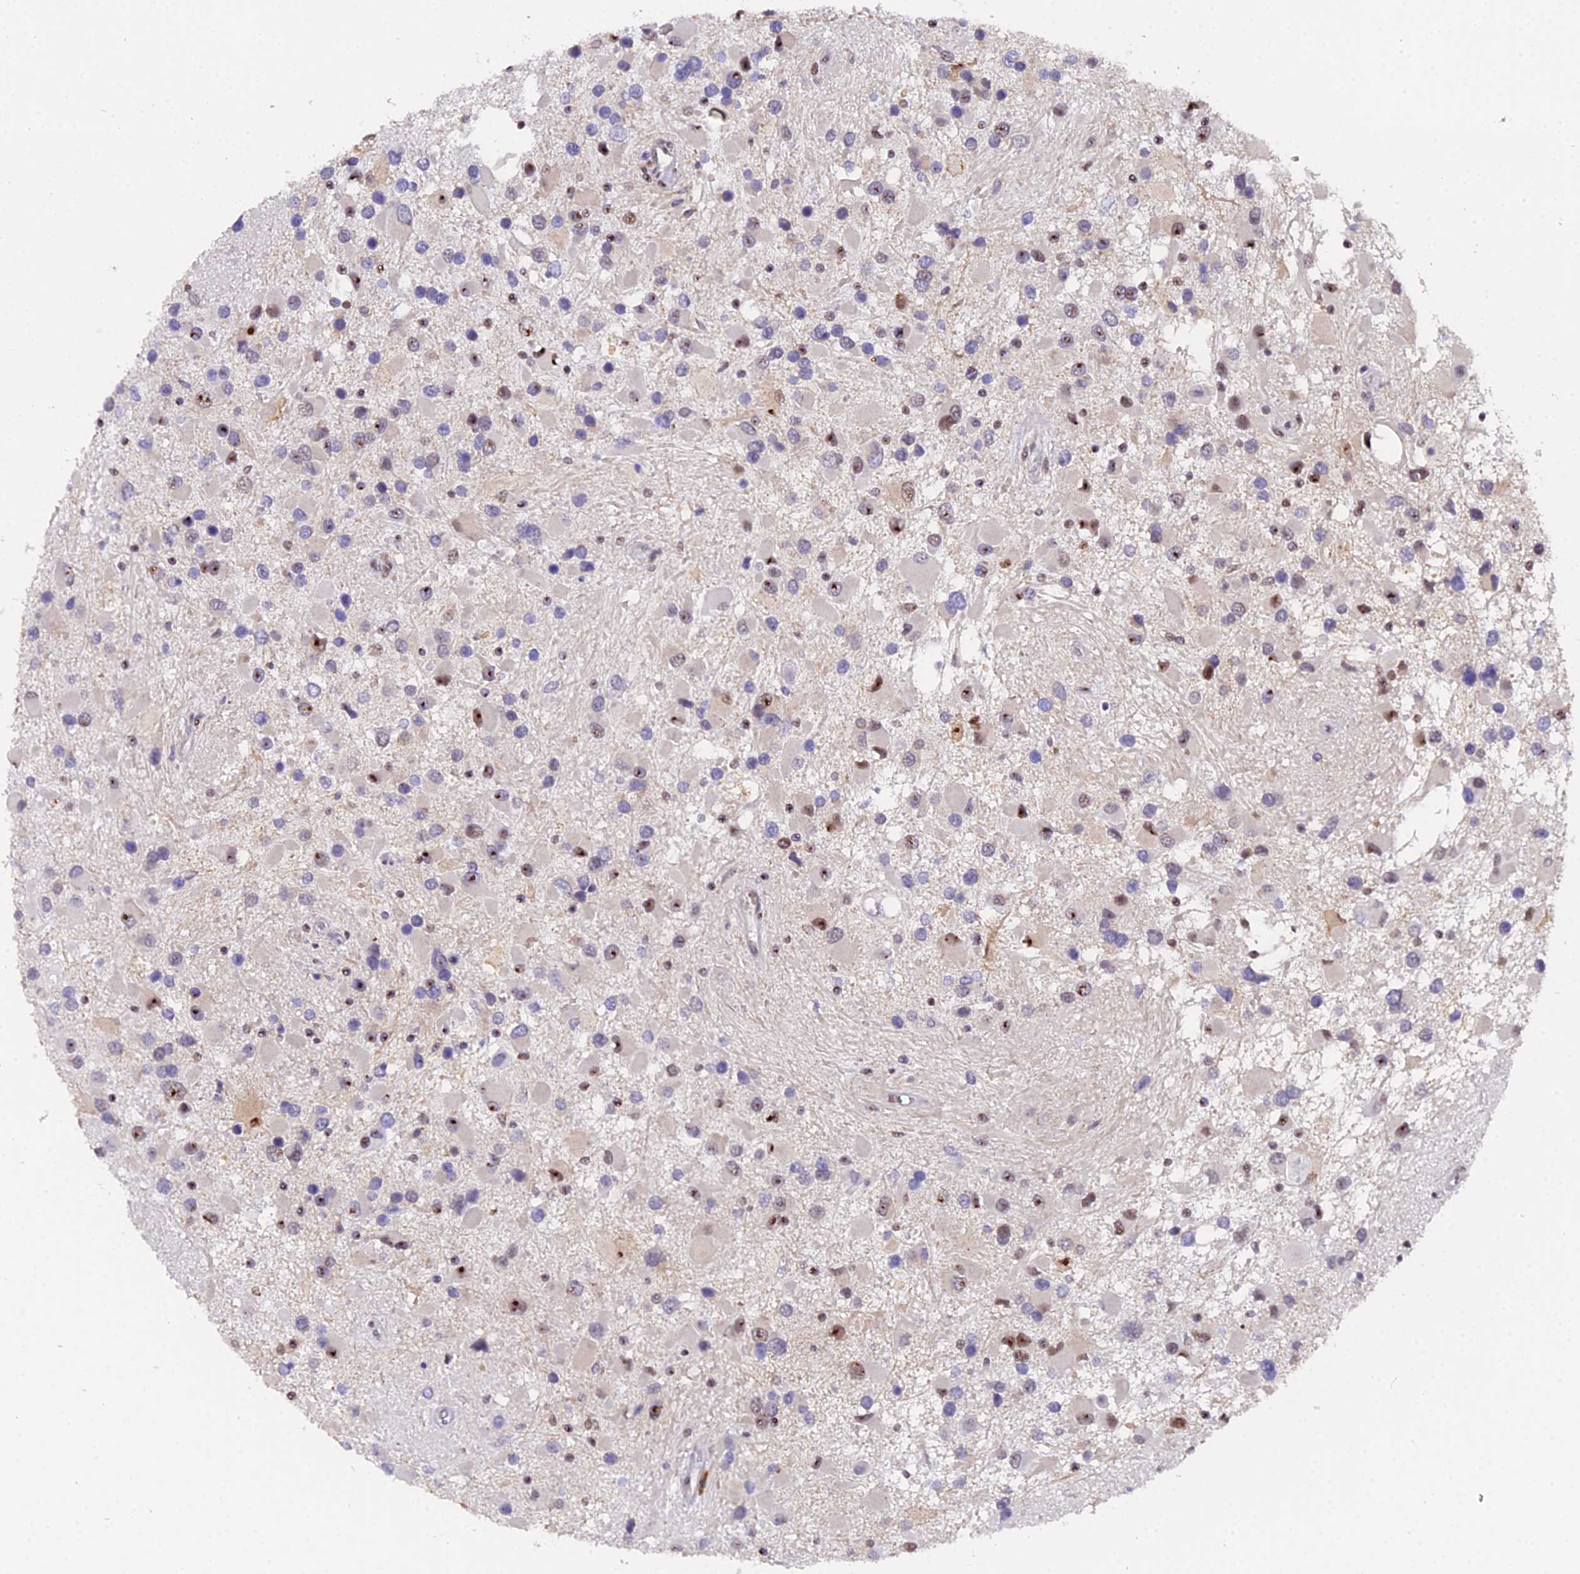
{"staining": {"intensity": "moderate", "quantity": "<25%", "location": "nuclear"}, "tissue": "glioma", "cell_type": "Tumor cells", "image_type": "cancer", "snomed": [{"axis": "morphology", "description": "Glioma, malignant, High grade"}, {"axis": "topography", "description": "Brain"}], "caption": "This image demonstrates IHC staining of glioma, with low moderate nuclear positivity in approximately <25% of tumor cells.", "gene": "FAM118B", "patient": {"sex": "male", "age": 53}}